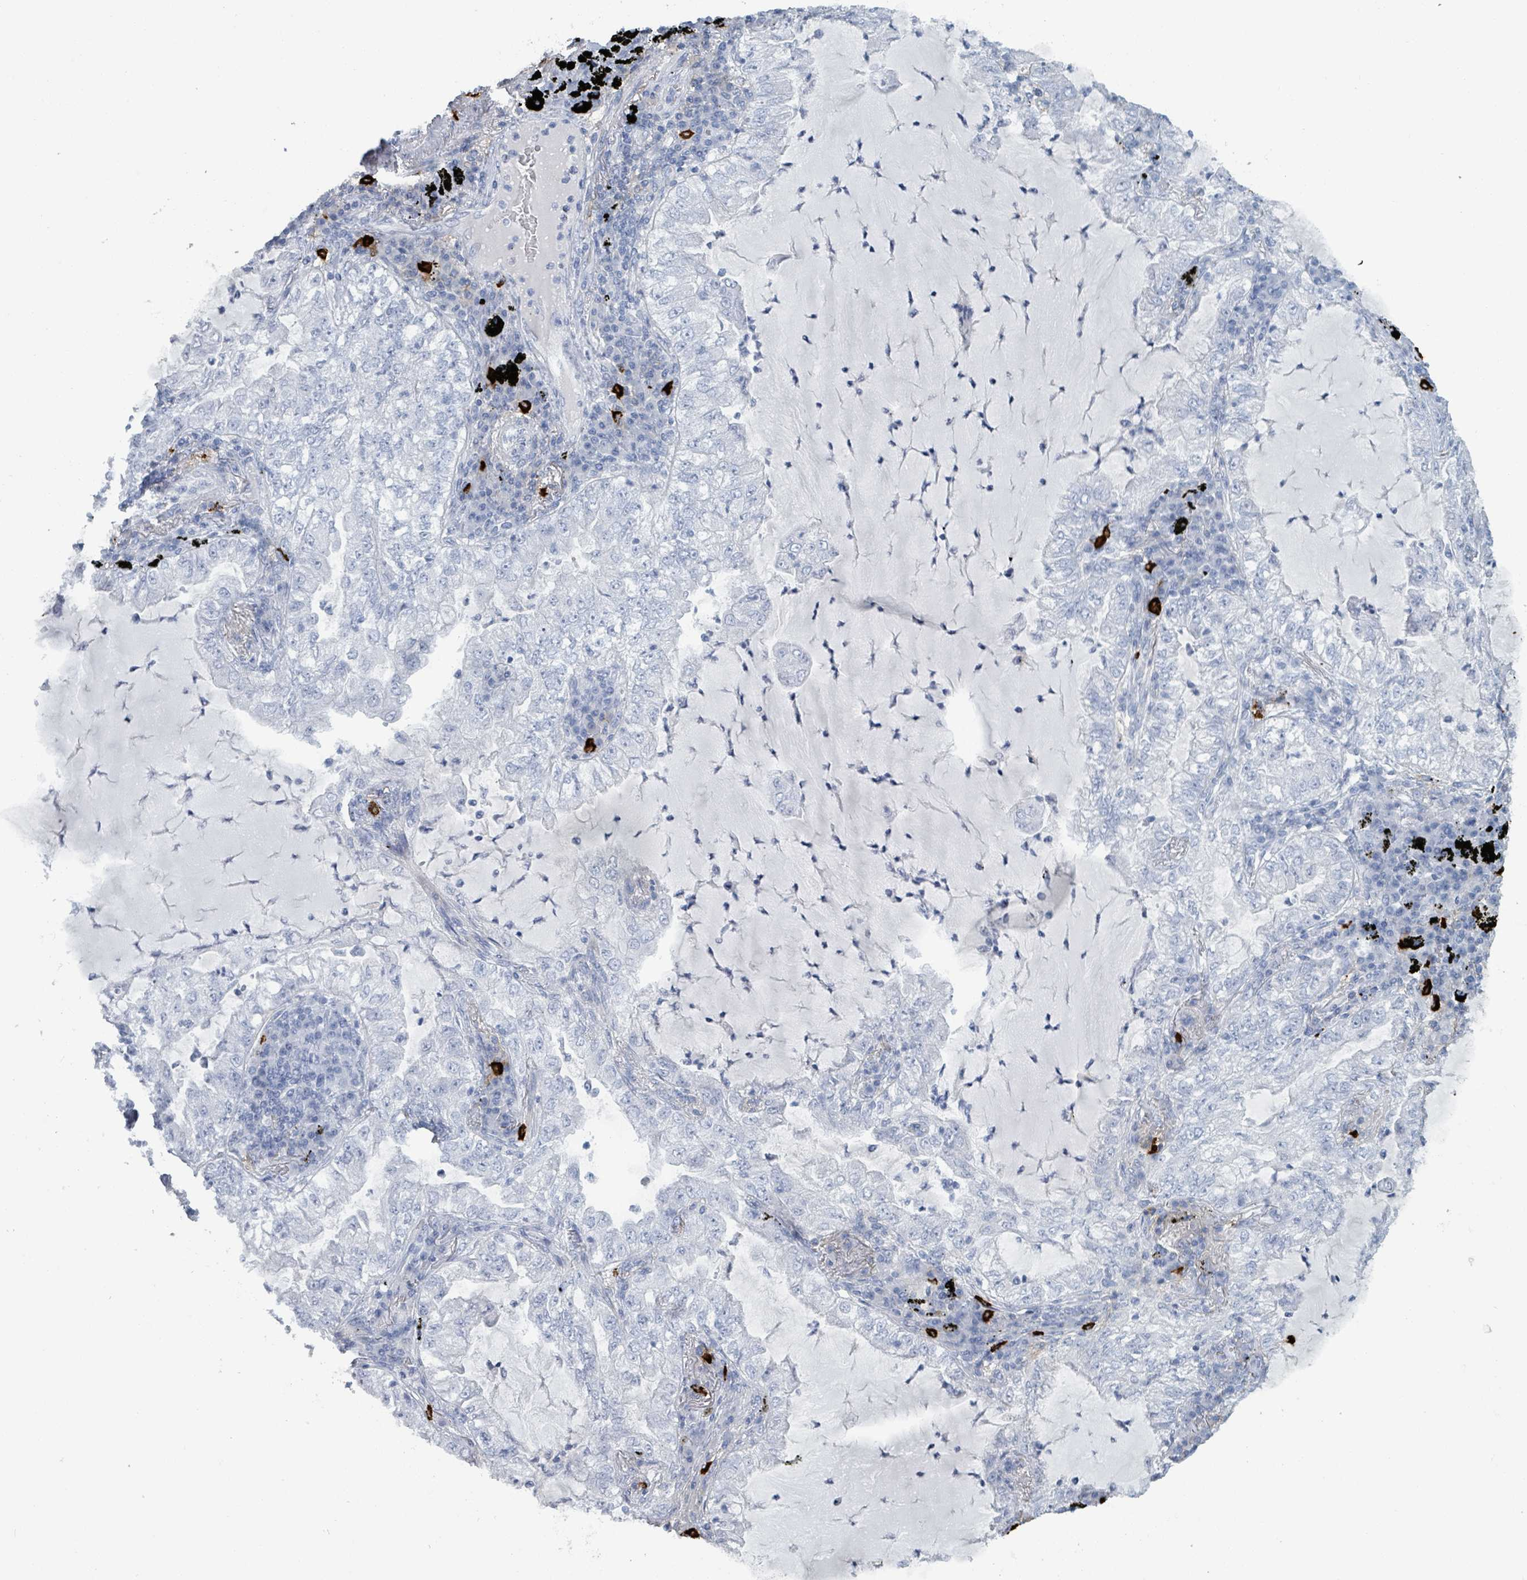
{"staining": {"intensity": "negative", "quantity": "none", "location": "none"}, "tissue": "lung cancer", "cell_type": "Tumor cells", "image_type": "cancer", "snomed": [{"axis": "morphology", "description": "Adenocarcinoma, NOS"}, {"axis": "topography", "description": "Lung"}], "caption": "The image displays no staining of tumor cells in lung cancer (adenocarcinoma). Brightfield microscopy of immunohistochemistry stained with DAB (3,3'-diaminobenzidine) (brown) and hematoxylin (blue), captured at high magnification.", "gene": "VPS13D", "patient": {"sex": "female", "age": 73}}